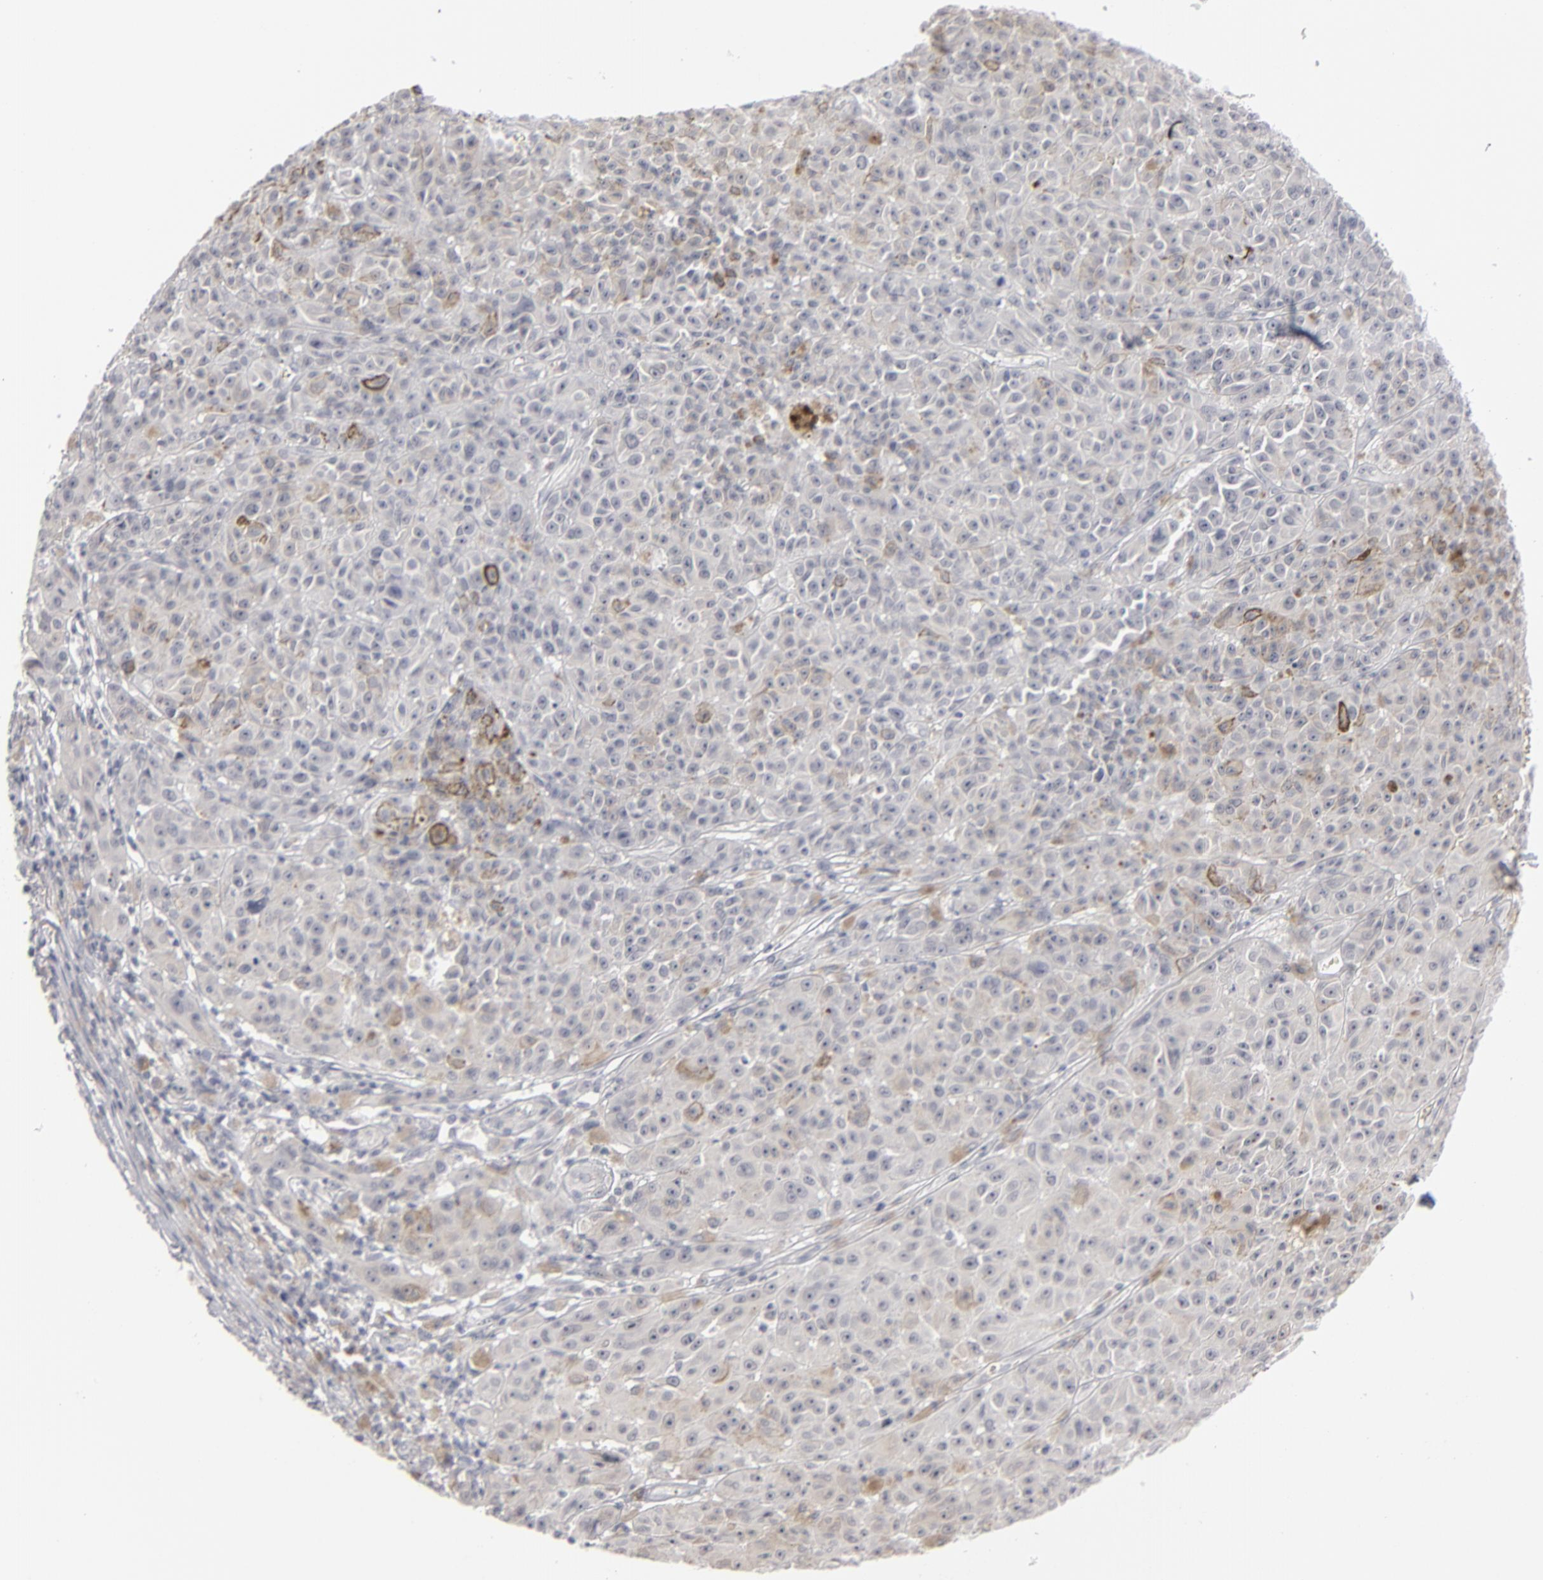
{"staining": {"intensity": "negative", "quantity": "none", "location": "none"}, "tissue": "melanoma", "cell_type": "Tumor cells", "image_type": "cancer", "snomed": [{"axis": "morphology", "description": "Malignant melanoma, NOS"}, {"axis": "topography", "description": "Skin"}], "caption": "IHC micrograph of neoplastic tissue: human melanoma stained with DAB (3,3'-diaminobenzidine) displays no significant protein positivity in tumor cells.", "gene": "KIAA1210", "patient": {"sex": "male", "age": 64}}